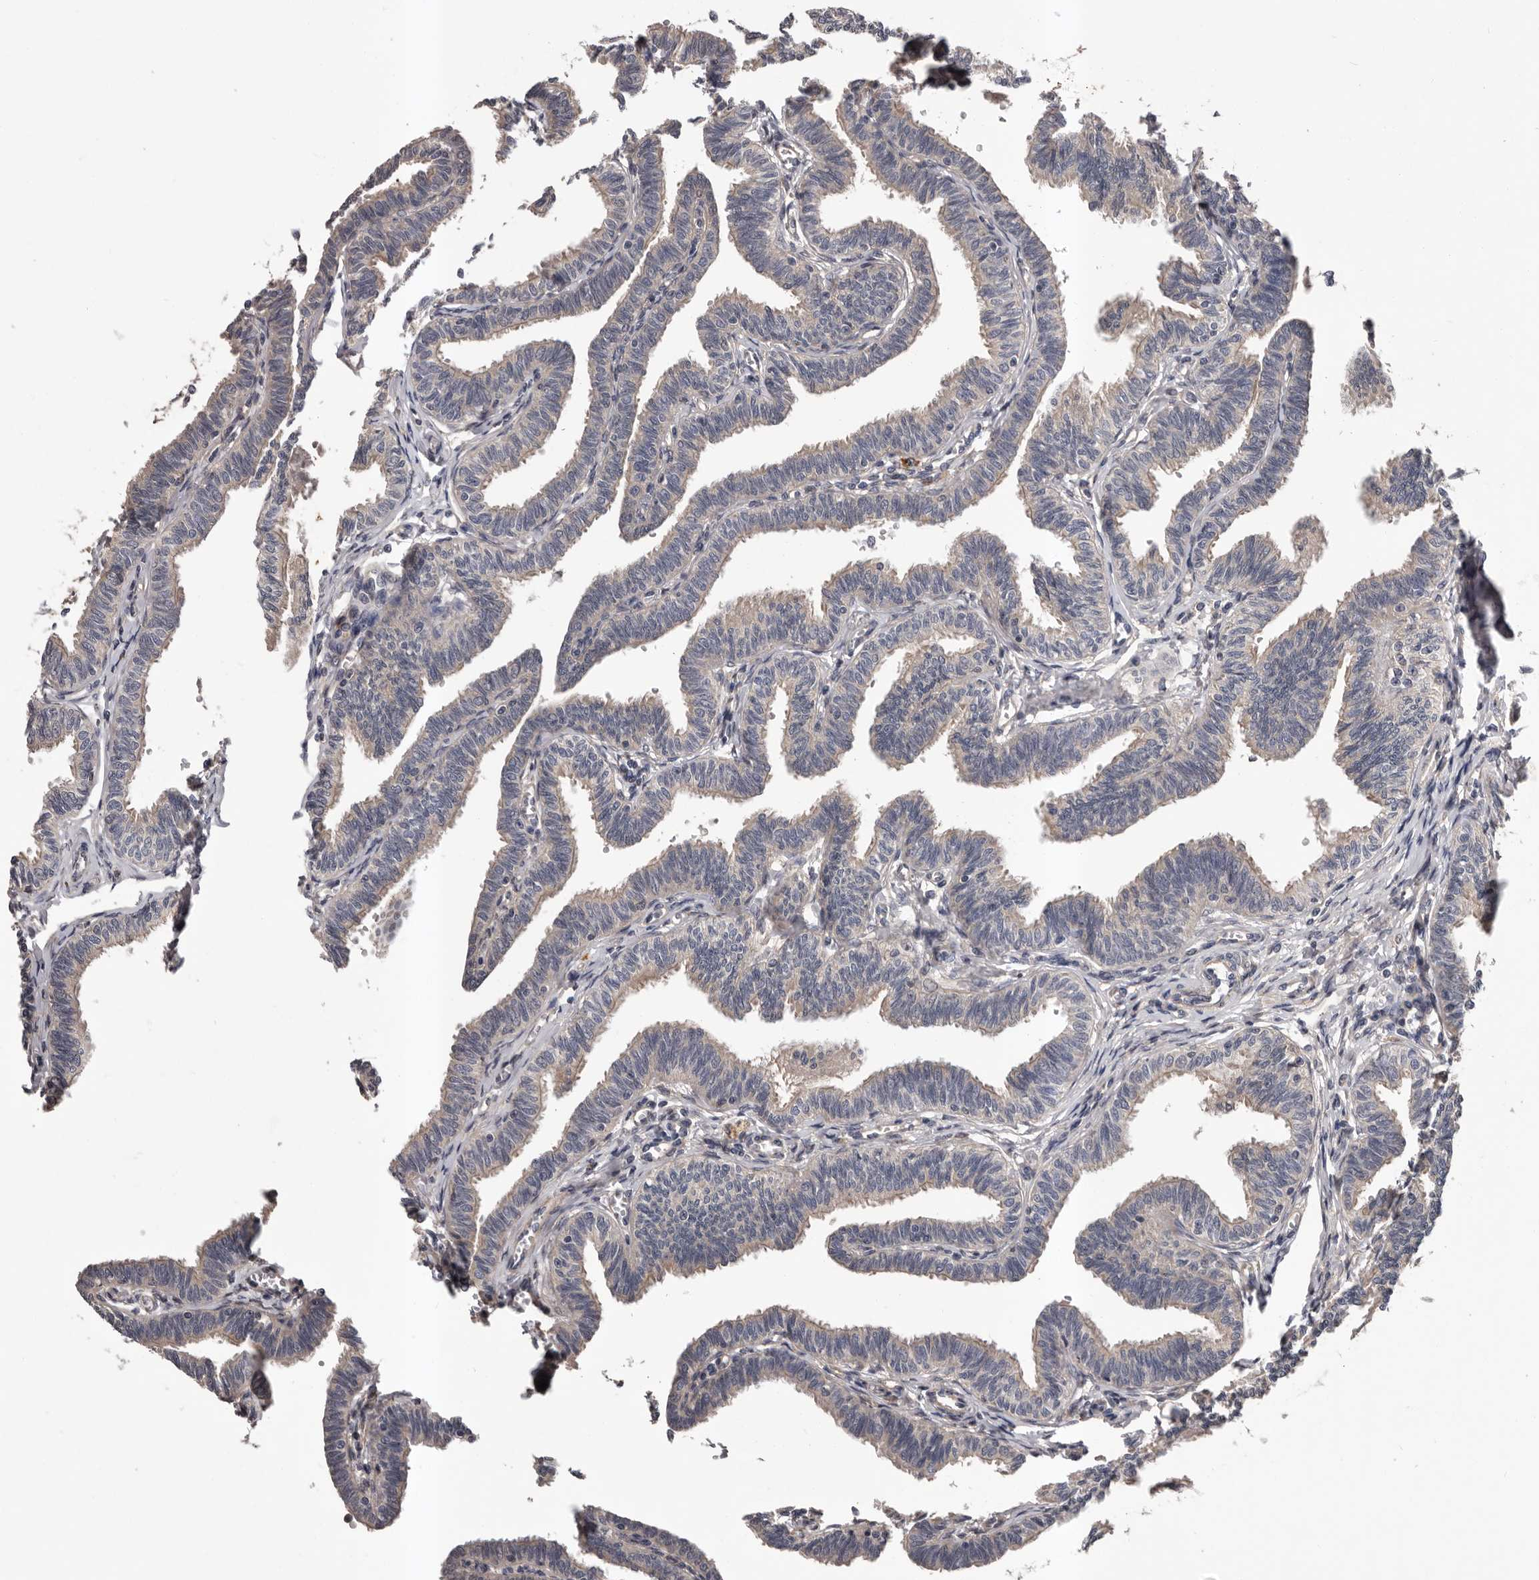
{"staining": {"intensity": "weak", "quantity": "25%-75%", "location": "cytoplasmic/membranous"}, "tissue": "fallopian tube", "cell_type": "Glandular cells", "image_type": "normal", "snomed": [{"axis": "morphology", "description": "Normal tissue, NOS"}, {"axis": "topography", "description": "Fallopian tube"}, {"axis": "topography", "description": "Ovary"}], "caption": "Glandular cells exhibit low levels of weak cytoplasmic/membranous staining in approximately 25%-75% of cells in benign fallopian tube.", "gene": "PRKD1", "patient": {"sex": "female", "age": 23}}